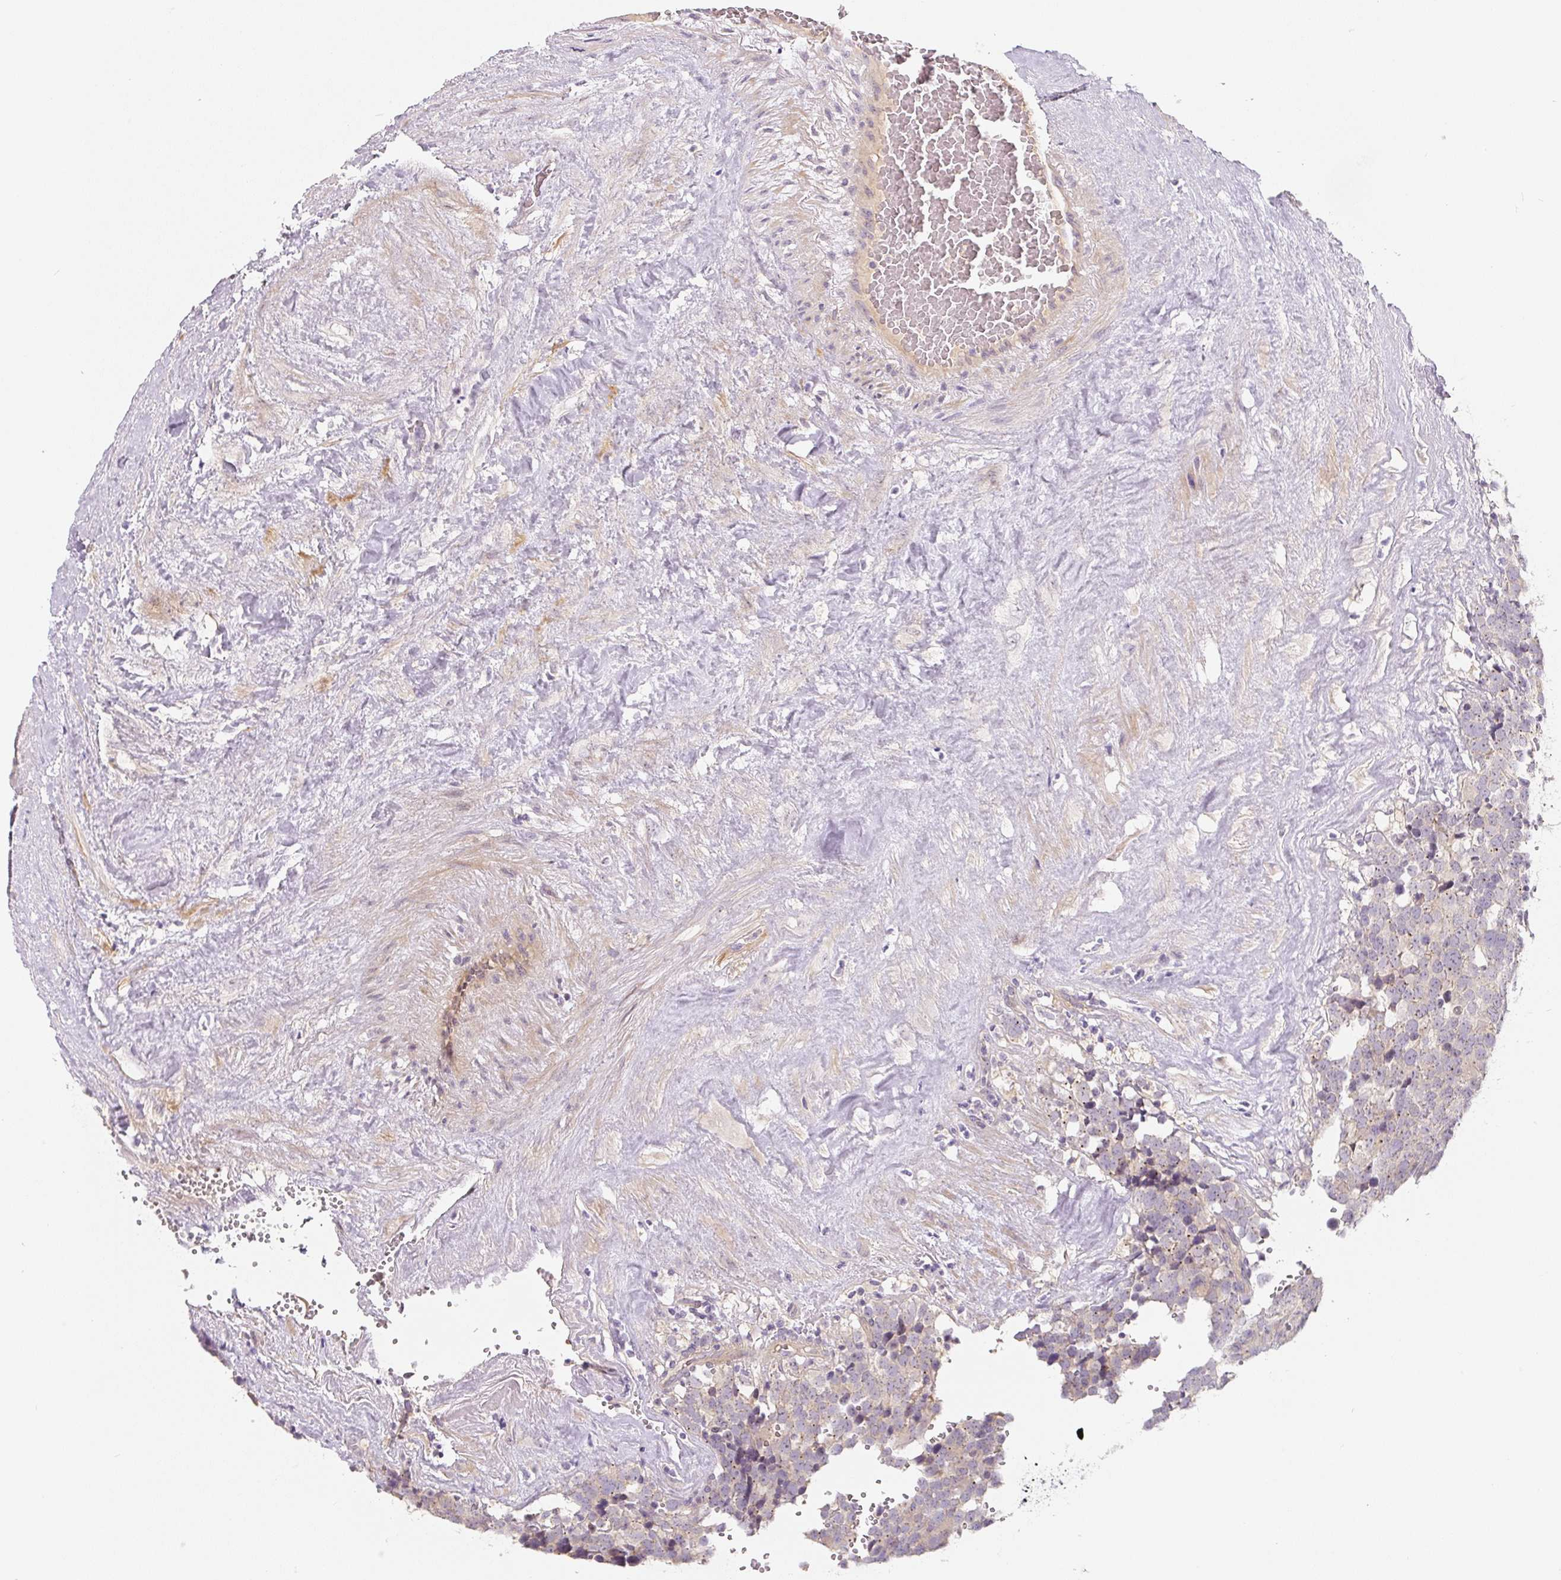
{"staining": {"intensity": "negative", "quantity": "none", "location": "none"}, "tissue": "testis cancer", "cell_type": "Tumor cells", "image_type": "cancer", "snomed": [{"axis": "morphology", "description": "Seminoma, NOS"}, {"axis": "topography", "description": "Testis"}], "caption": "An image of seminoma (testis) stained for a protein demonstrates no brown staining in tumor cells.", "gene": "PWWP3B", "patient": {"sex": "male", "age": 71}}